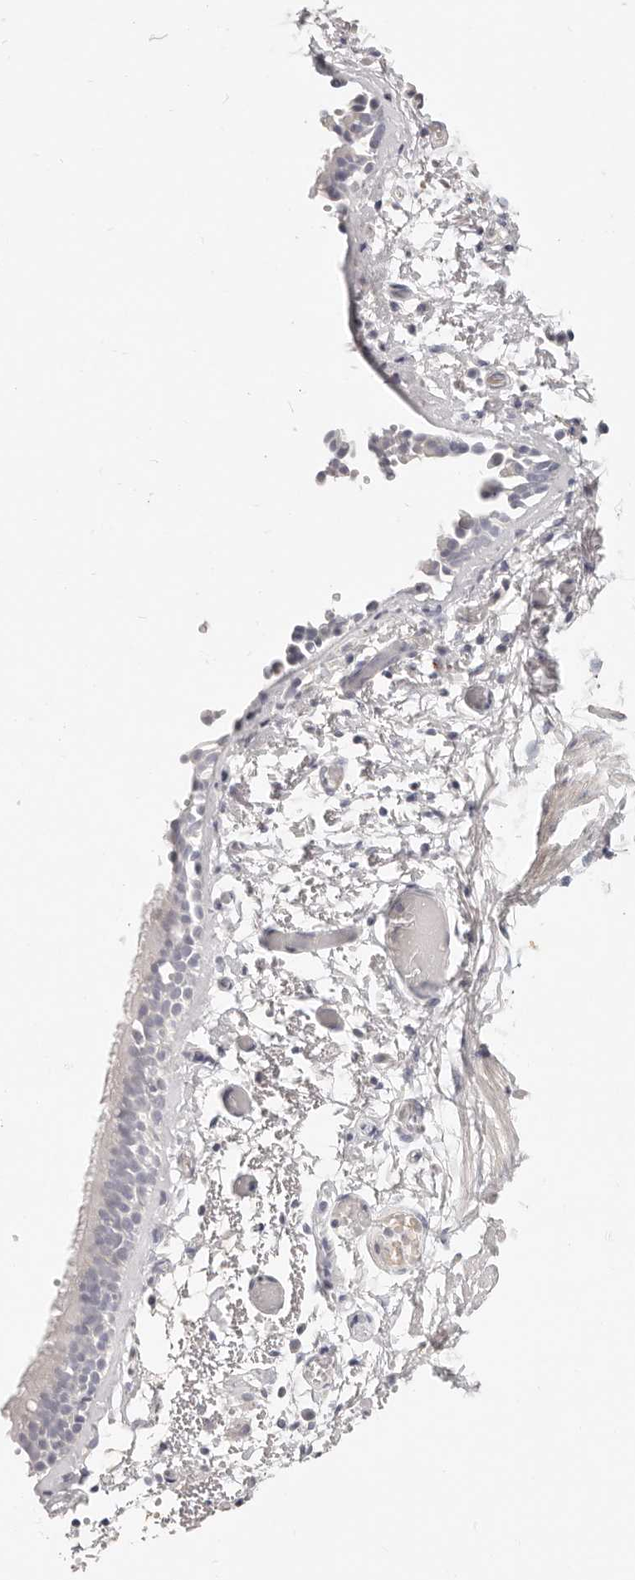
{"staining": {"intensity": "negative", "quantity": "none", "location": "none"}, "tissue": "bronchus", "cell_type": "Respiratory epithelial cells", "image_type": "normal", "snomed": [{"axis": "morphology", "description": "Normal tissue, NOS"}, {"axis": "topography", "description": "Bronchus"}, {"axis": "topography", "description": "Lung"}], "caption": "Bronchus was stained to show a protein in brown. There is no significant expression in respiratory epithelial cells. (IHC, brightfield microscopy, high magnification).", "gene": "TMEM63B", "patient": {"sex": "male", "age": 56}}